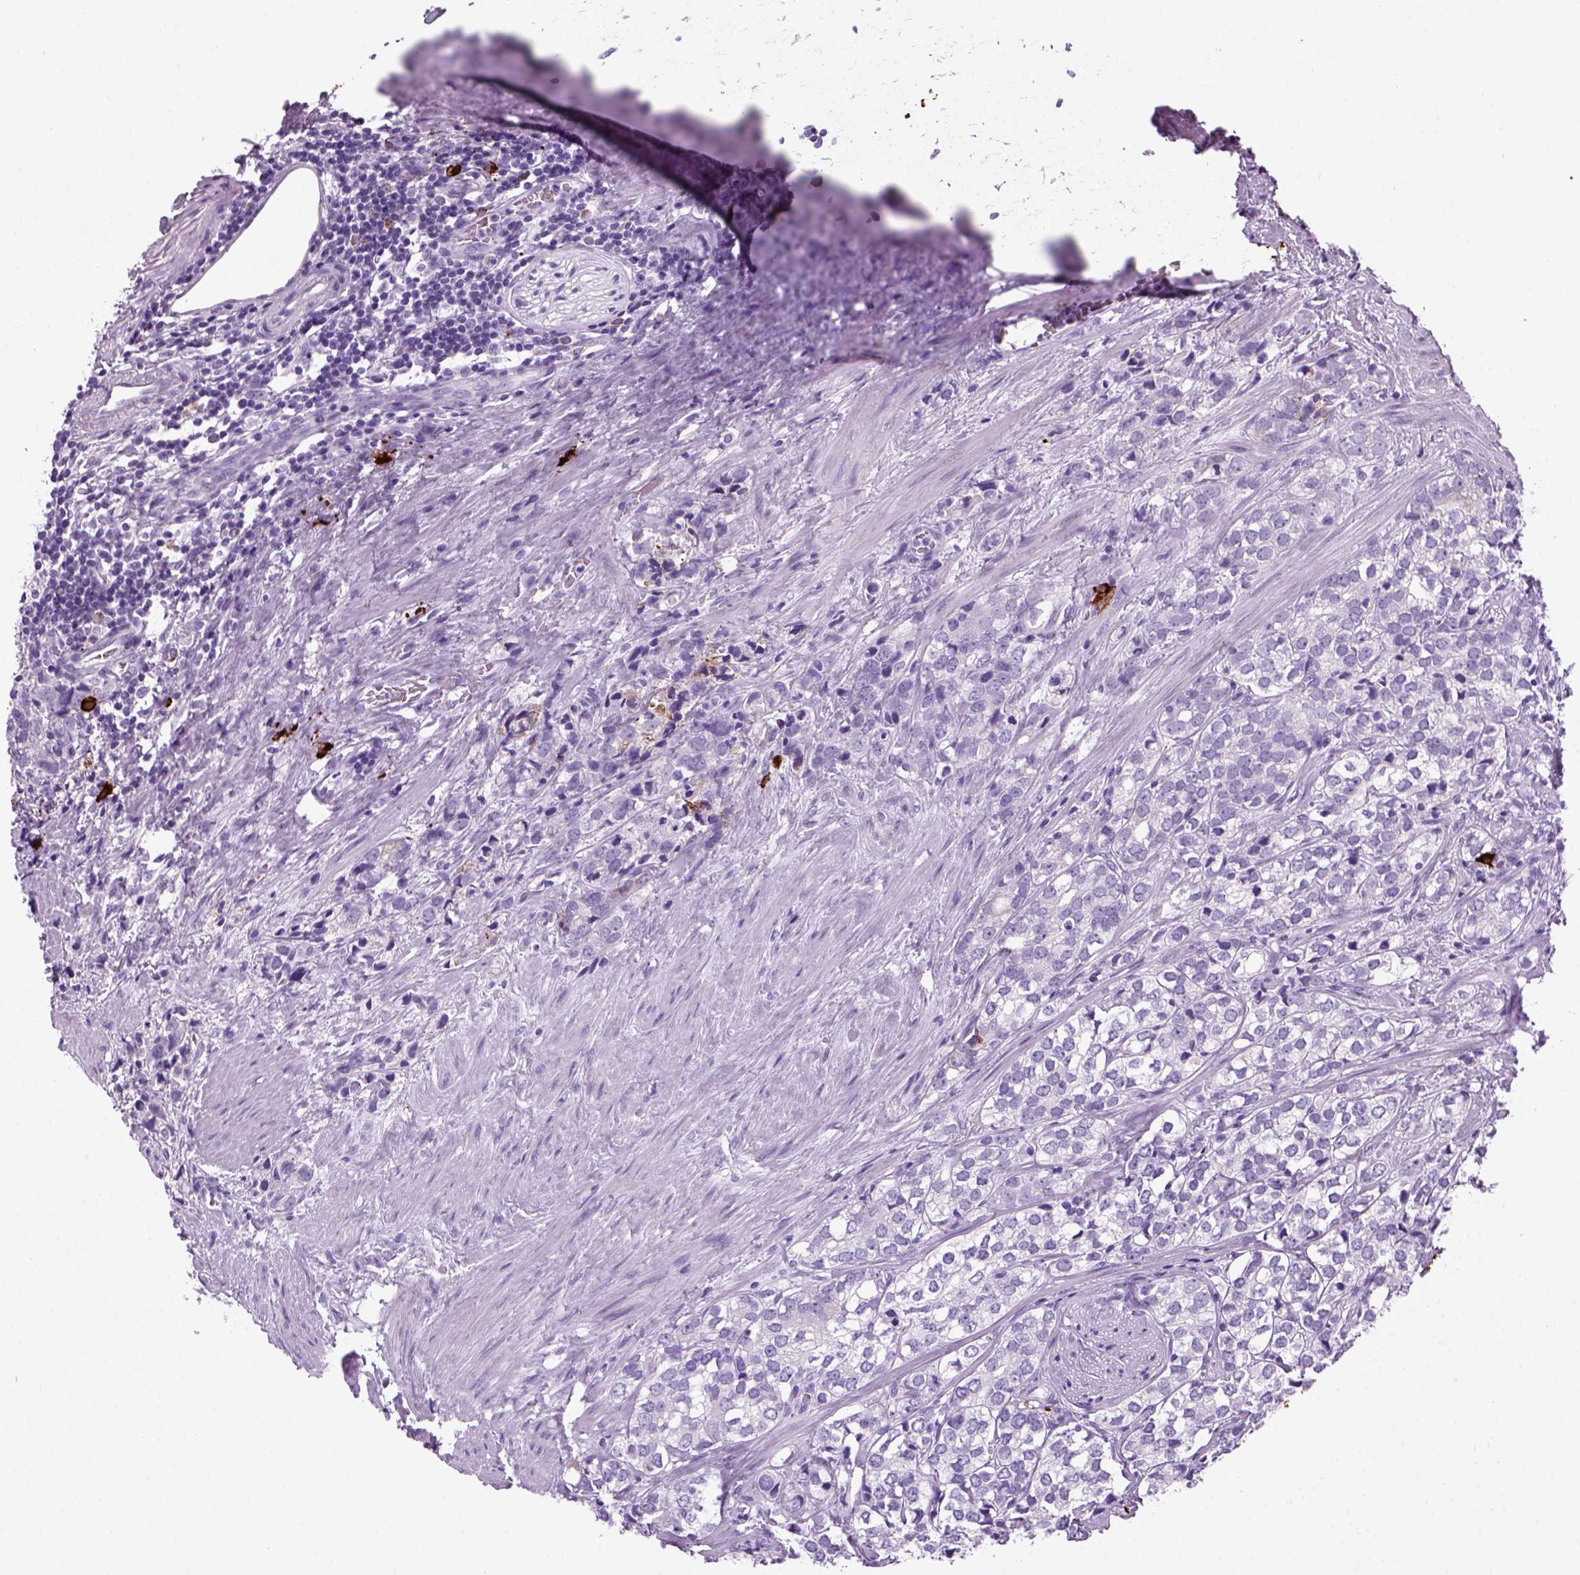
{"staining": {"intensity": "negative", "quantity": "none", "location": "none"}, "tissue": "prostate cancer", "cell_type": "Tumor cells", "image_type": "cancer", "snomed": [{"axis": "morphology", "description": "Adenocarcinoma, NOS"}, {"axis": "topography", "description": "Prostate and seminal vesicle, NOS"}], "caption": "Tumor cells are negative for brown protein staining in adenocarcinoma (prostate).", "gene": "MZB1", "patient": {"sex": "male", "age": 63}}